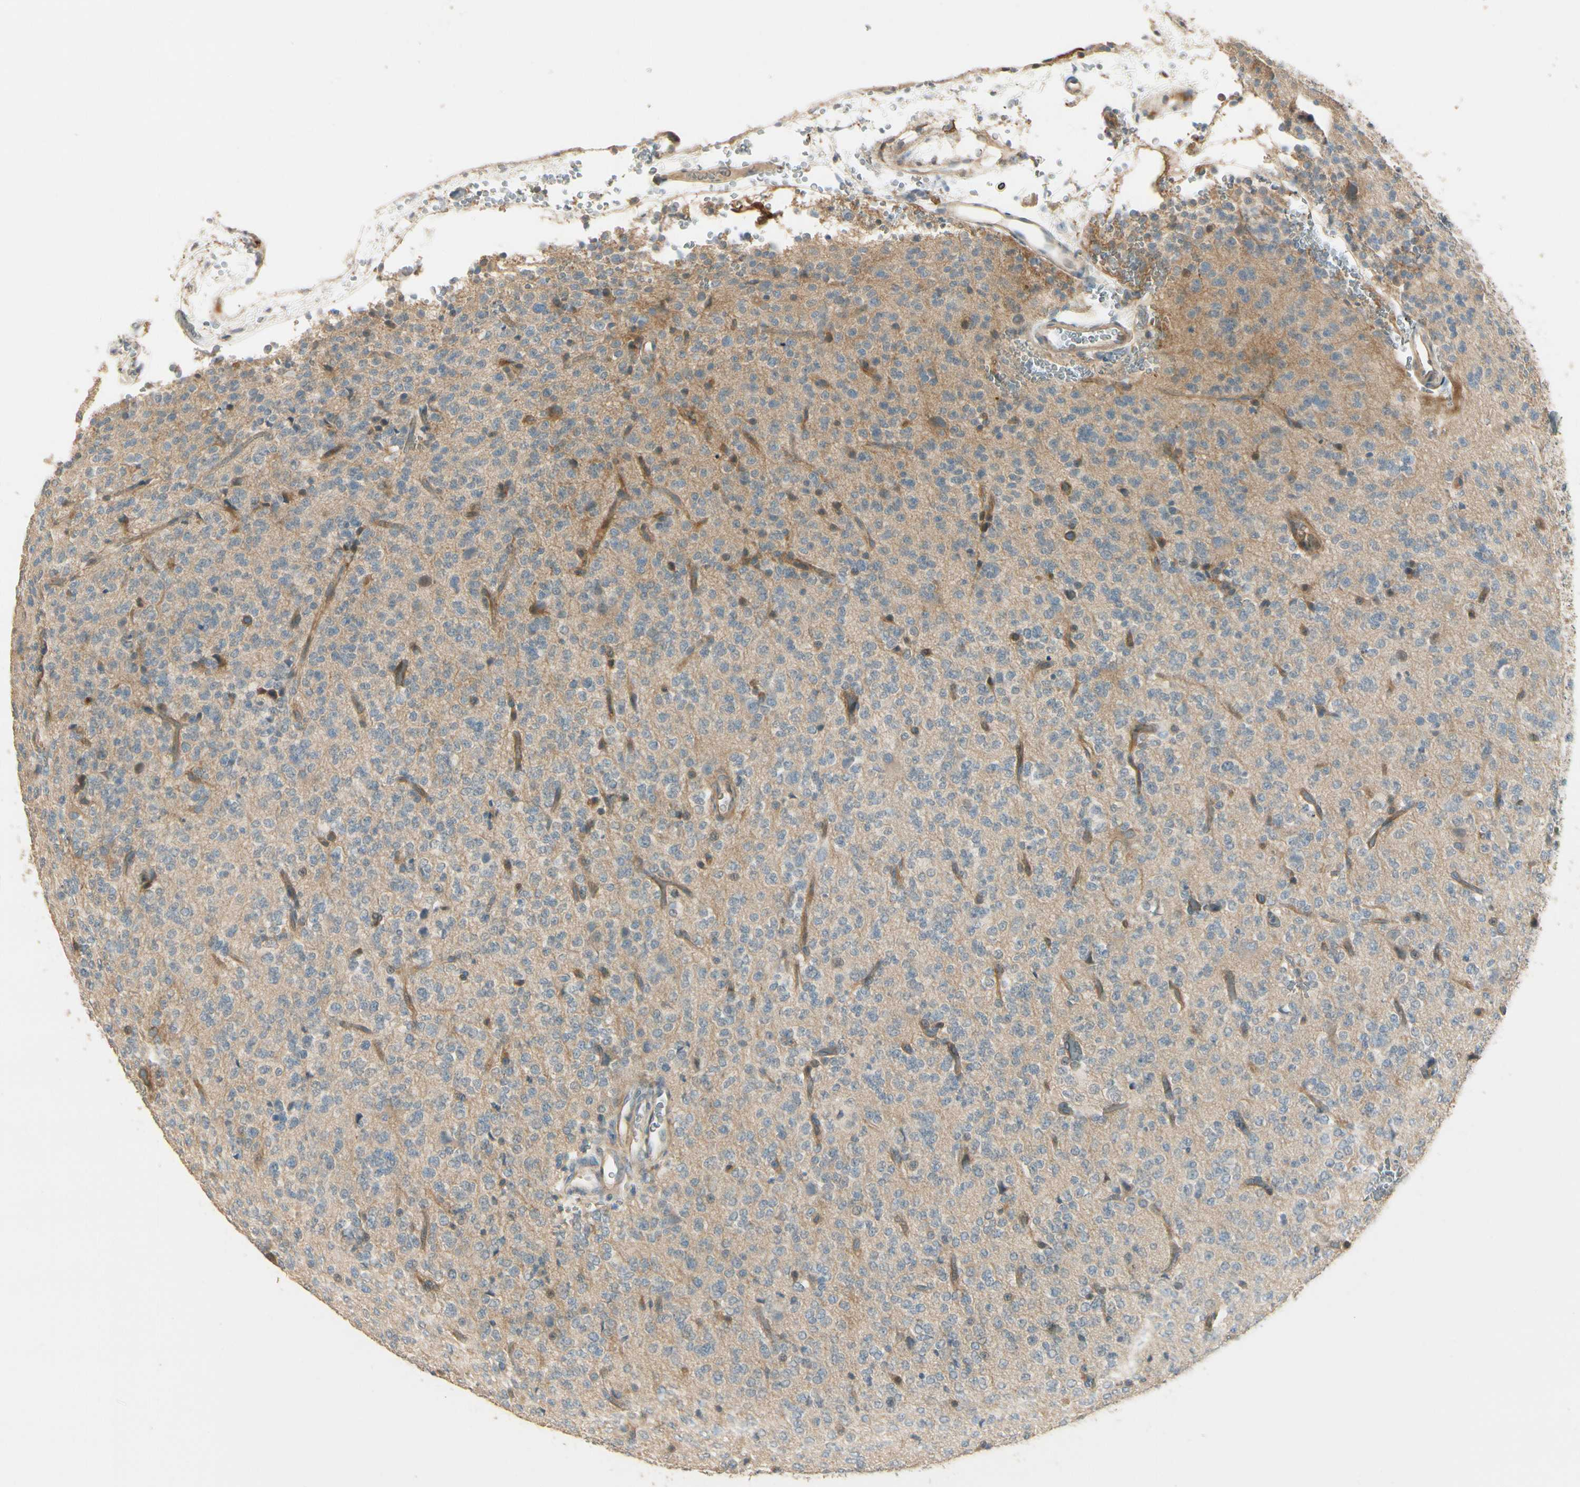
{"staining": {"intensity": "weak", "quantity": "<25%", "location": "cytoplasmic/membranous"}, "tissue": "glioma", "cell_type": "Tumor cells", "image_type": "cancer", "snomed": [{"axis": "morphology", "description": "Glioma, malignant, Low grade"}, {"axis": "topography", "description": "Brain"}], "caption": "Immunohistochemistry micrograph of neoplastic tissue: human low-grade glioma (malignant) stained with DAB displays no significant protein positivity in tumor cells.", "gene": "PLXNA1", "patient": {"sex": "male", "age": 38}}